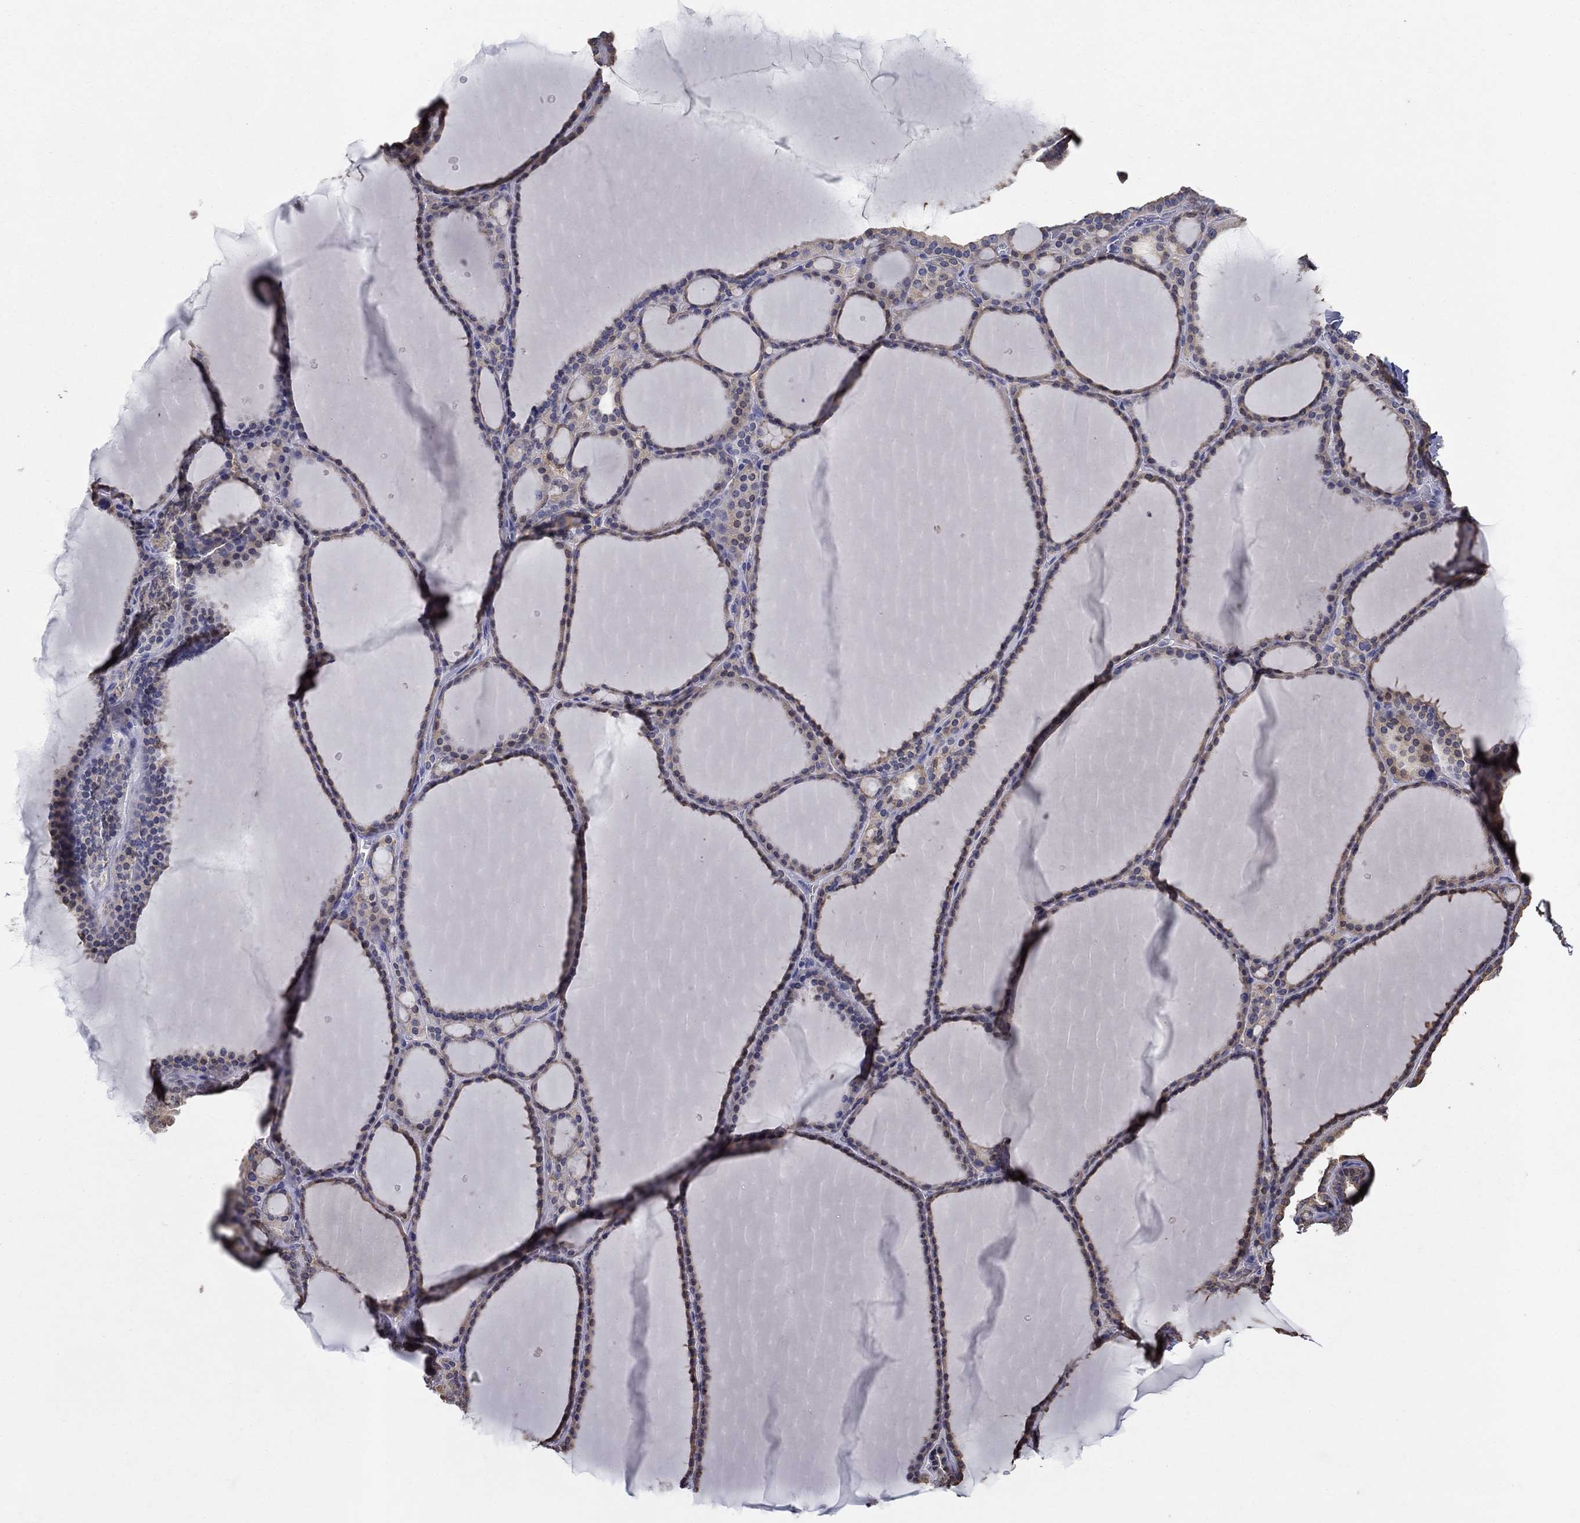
{"staining": {"intensity": "weak", "quantity": "25%-75%", "location": "cytoplasmic/membranous"}, "tissue": "thyroid gland", "cell_type": "Glandular cells", "image_type": "normal", "snomed": [{"axis": "morphology", "description": "Normal tissue, NOS"}, {"axis": "topography", "description": "Thyroid gland"}], "caption": "Thyroid gland was stained to show a protein in brown. There is low levels of weak cytoplasmic/membranous positivity in about 25%-75% of glandular cells.", "gene": "SULT2B1", "patient": {"sex": "male", "age": 63}}